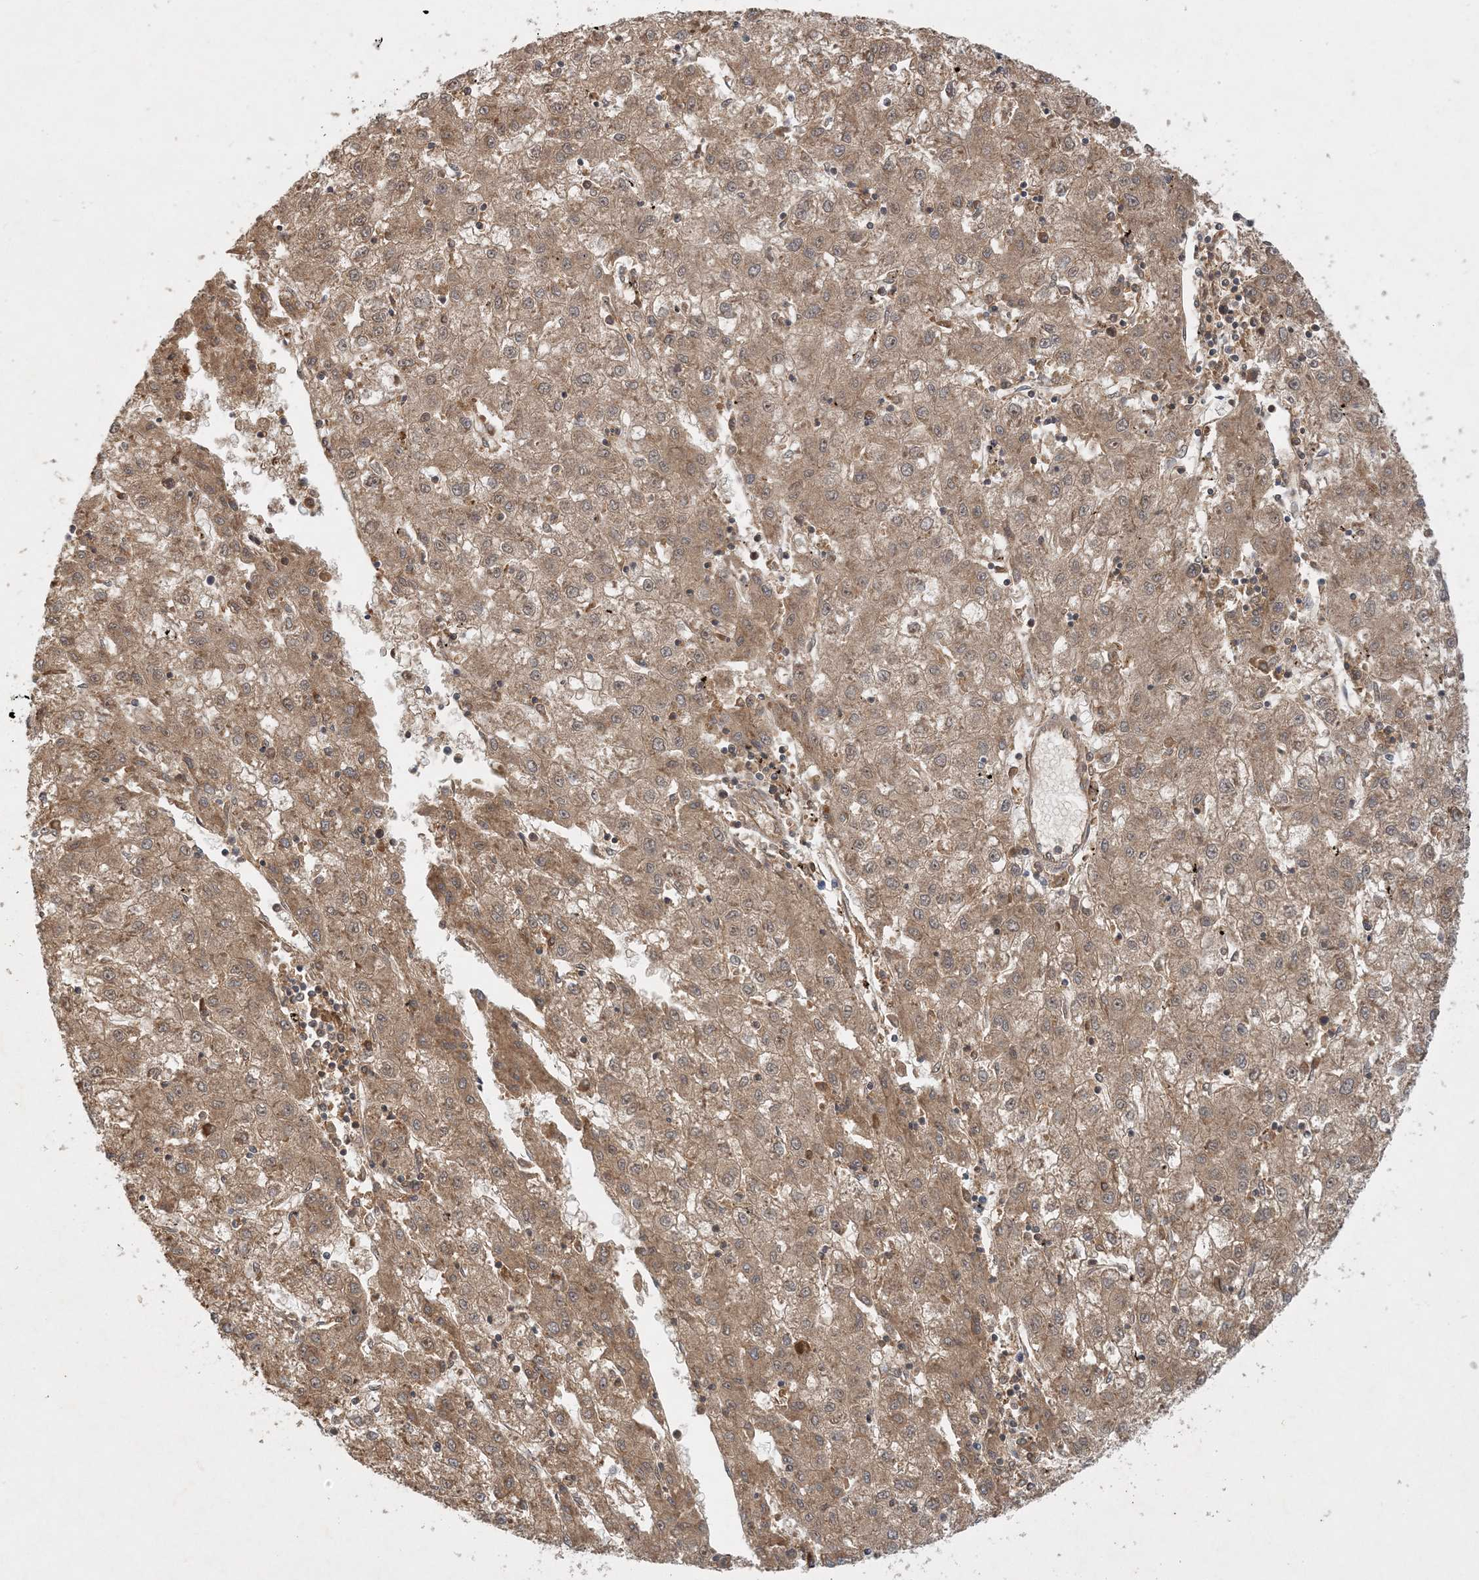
{"staining": {"intensity": "moderate", "quantity": ">75%", "location": "cytoplasmic/membranous"}, "tissue": "liver cancer", "cell_type": "Tumor cells", "image_type": "cancer", "snomed": [{"axis": "morphology", "description": "Carcinoma, Hepatocellular, NOS"}, {"axis": "topography", "description": "Liver"}], "caption": "Immunohistochemical staining of liver hepatocellular carcinoma displays medium levels of moderate cytoplasmic/membranous staining in about >75% of tumor cells.", "gene": "ZCCHC4", "patient": {"sex": "male", "age": 72}}